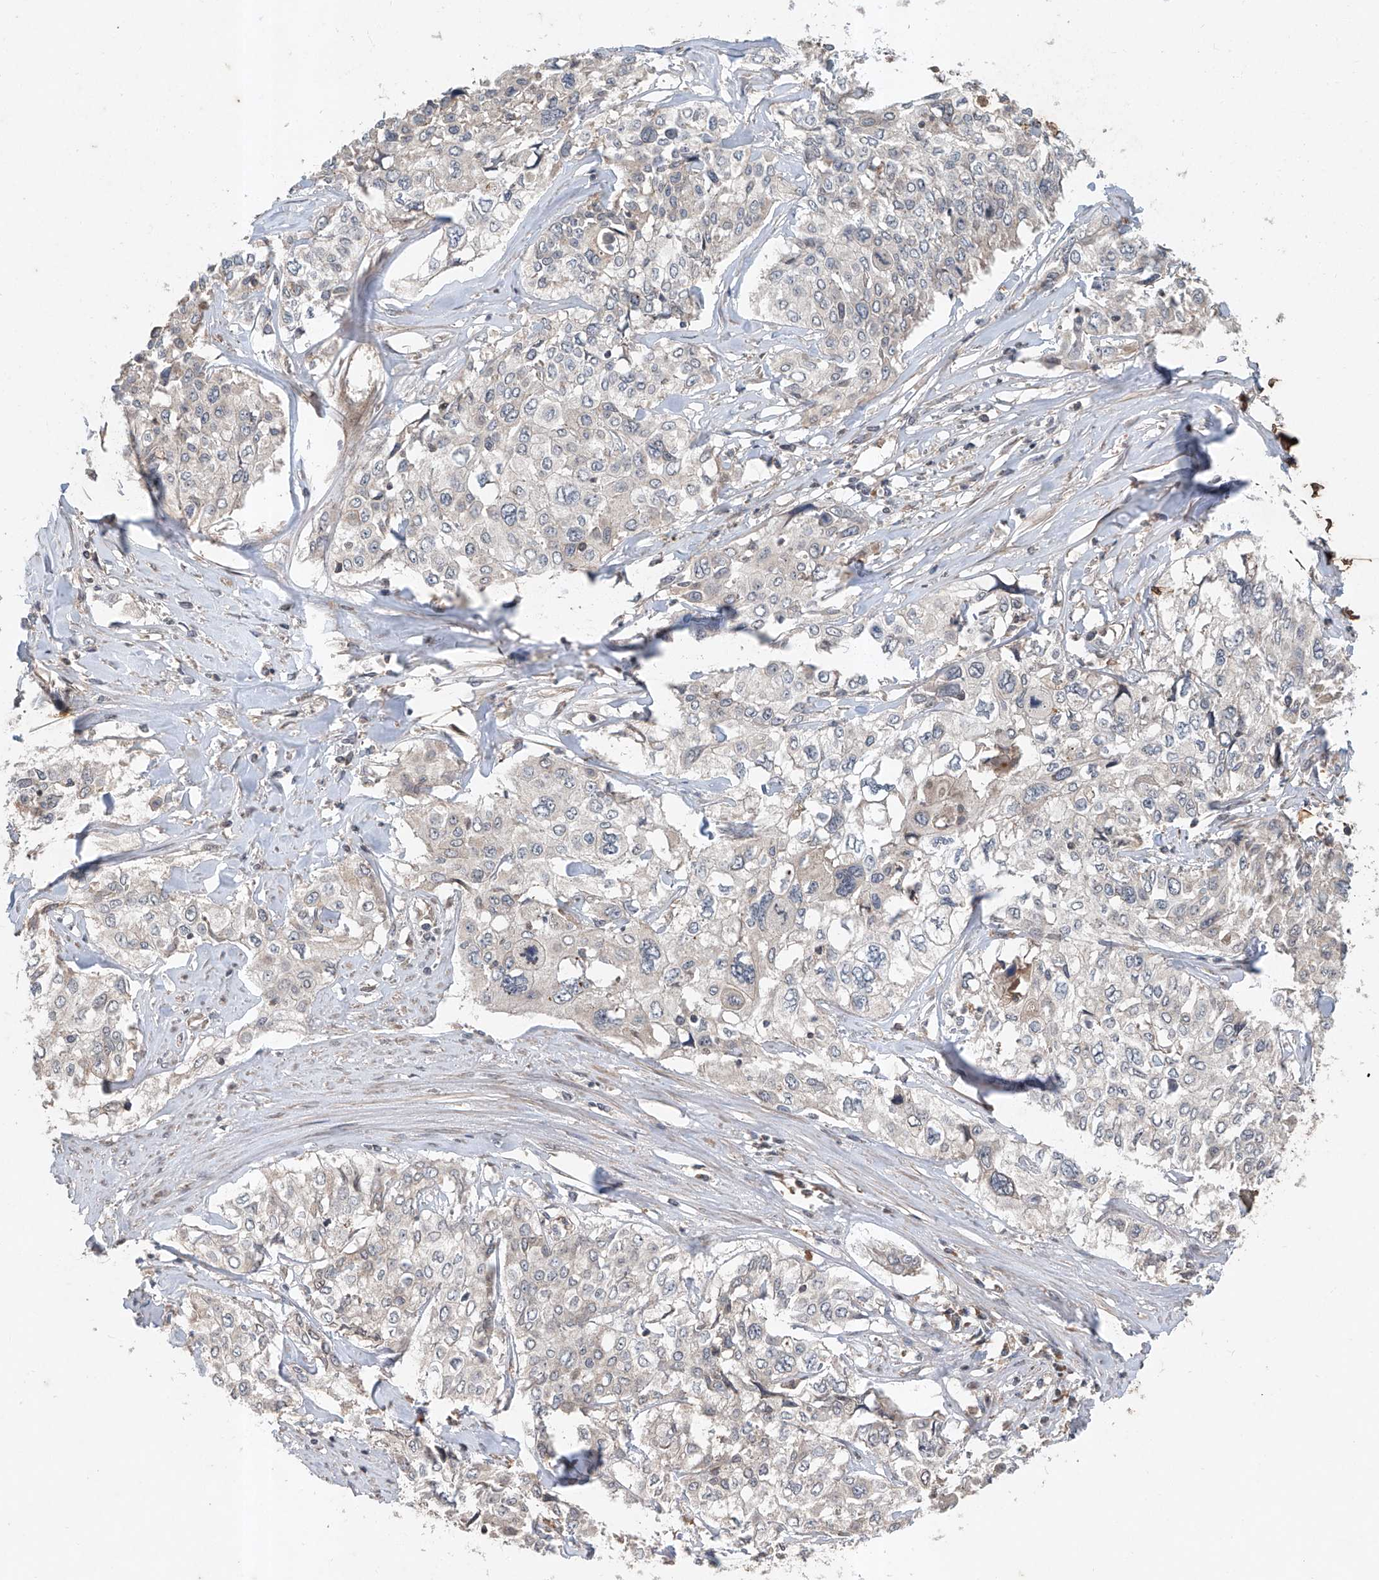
{"staining": {"intensity": "weak", "quantity": "<25%", "location": "cytoplasmic/membranous"}, "tissue": "cervical cancer", "cell_type": "Tumor cells", "image_type": "cancer", "snomed": [{"axis": "morphology", "description": "Squamous cell carcinoma, NOS"}, {"axis": "topography", "description": "Cervix"}], "caption": "Immunohistochemistry (IHC) histopathology image of neoplastic tissue: human cervical squamous cell carcinoma stained with DAB (3,3'-diaminobenzidine) displays no significant protein staining in tumor cells. The staining is performed using DAB brown chromogen with nuclei counter-stained in using hematoxylin.", "gene": "ADAM23", "patient": {"sex": "female", "age": 31}}